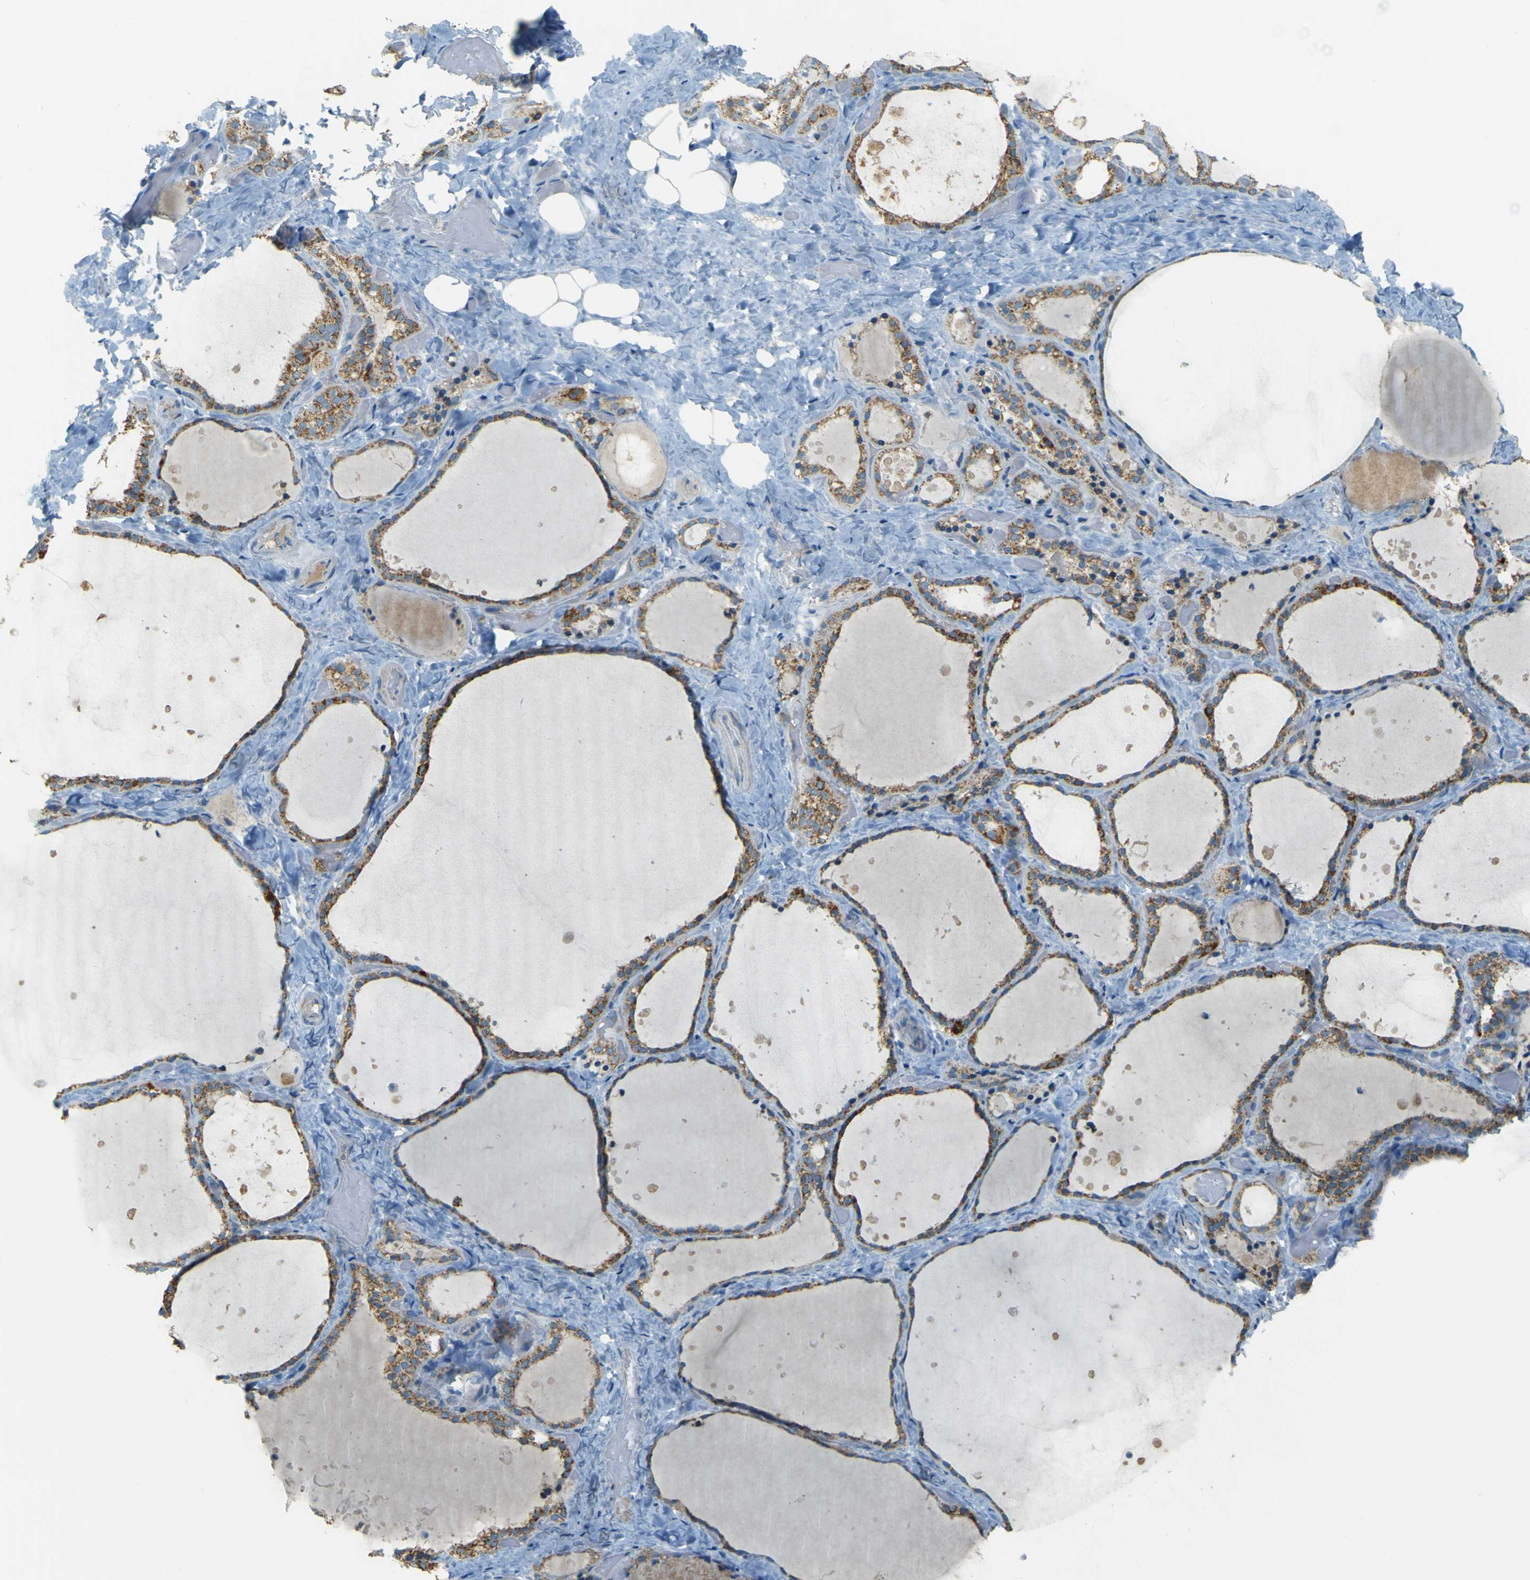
{"staining": {"intensity": "moderate", "quantity": ">75%", "location": "cytoplasmic/membranous"}, "tissue": "thyroid gland", "cell_type": "Glandular cells", "image_type": "normal", "snomed": [{"axis": "morphology", "description": "Normal tissue, NOS"}, {"axis": "topography", "description": "Thyroid gland"}], "caption": "Immunohistochemistry histopathology image of benign thyroid gland: human thyroid gland stained using immunohistochemistry exhibits medium levels of moderate protein expression localized specifically in the cytoplasmic/membranous of glandular cells, appearing as a cytoplasmic/membranous brown color.", "gene": "FKTN", "patient": {"sex": "female", "age": 44}}